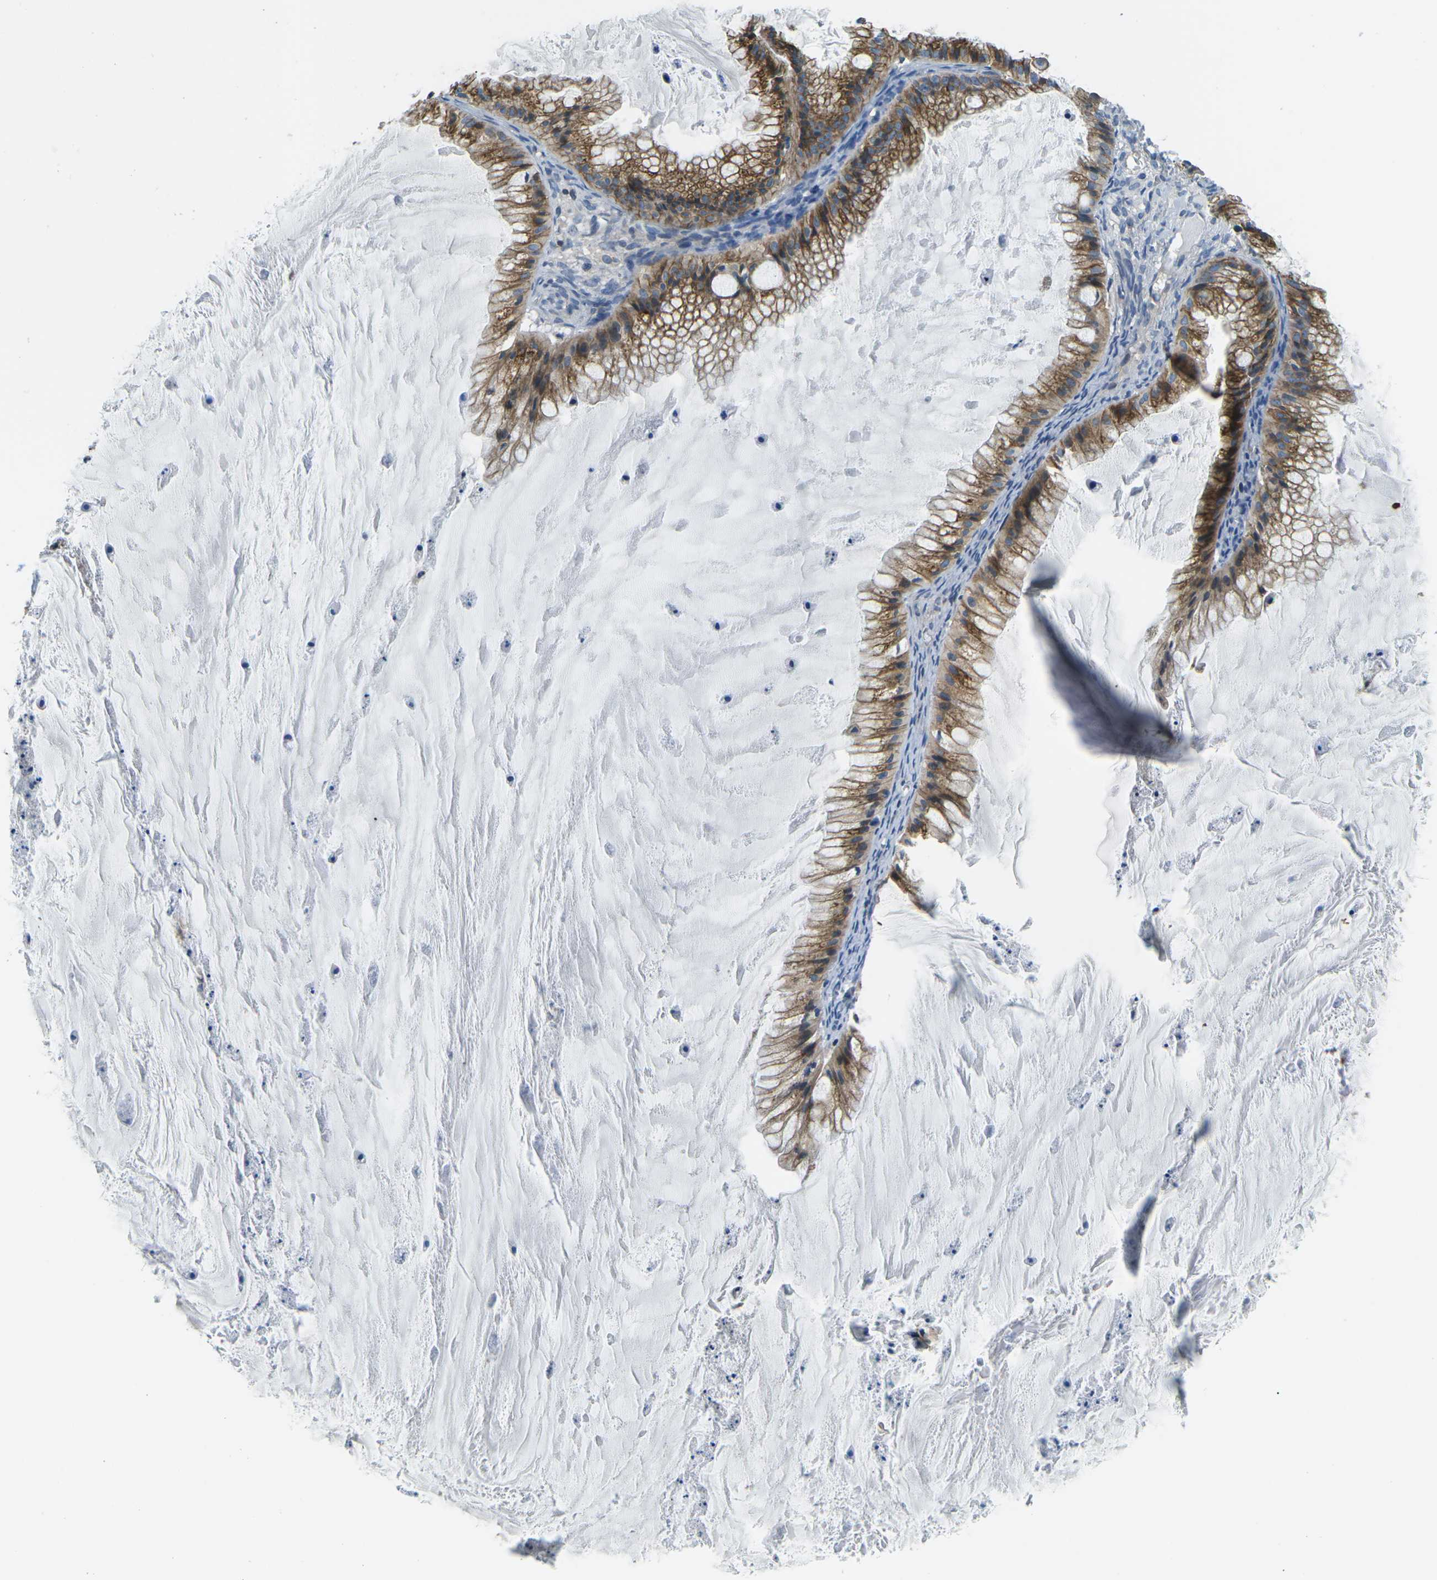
{"staining": {"intensity": "moderate", "quantity": ">75%", "location": "cytoplasmic/membranous"}, "tissue": "ovarian cancer", "cell_type": "Tumor cells", "image_type": "cancer", "snomed": [{"axis": "morphology", "description": "Cystadenocarcinoma, mucinous, NOS"}, {"axis": "topography", "description": "Ovary"}], "caption": "Ovarian cancer (mucinous cystadenocarcinoma) stained with a brown dye exhibits moderate cytoplasmic/membranous positive positivity in approximately >75% of tumor cells.", "gene": "CTNND1", "patient": {"sex": "female", "age": 57}}